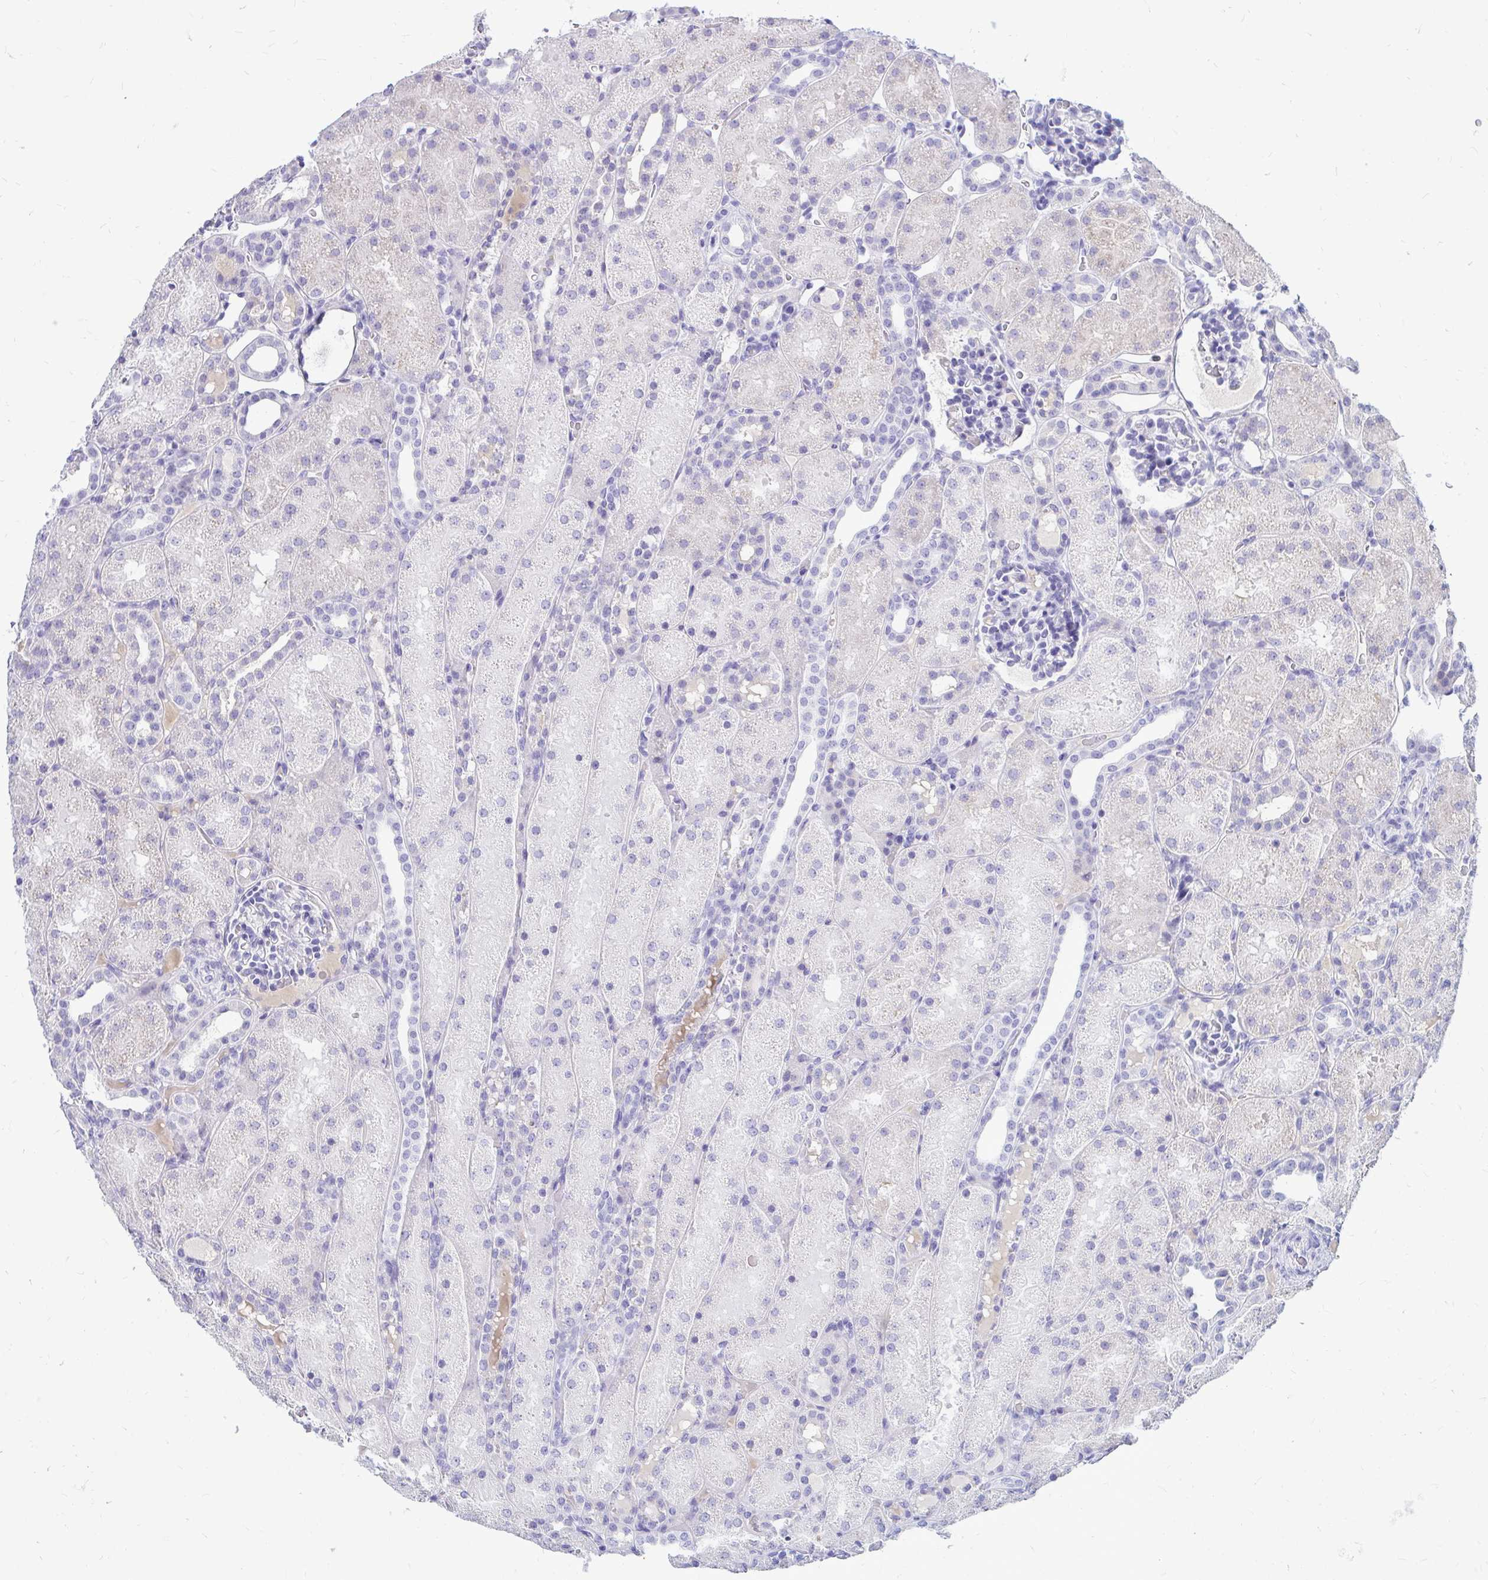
{"staining": {"intensity": "negative", "quantity": "none", "location": "none"}, "tissue": "kidney", "cell_type": "Cells in glomeruli", "image_type": "normal", "snomed": [{"axis": "morphology", "description": "Normal tissue, NOS"}, {"axis": "topography", "description": "Kidney"}], "caption": "The photomicrograph reveals no significant staining in cells in glomeruli of kidney. (DAB (3,3'-diaminobenzidine) immunohistochemistry (IHC), high magnification).", "gene": "NANOGNB", "patient": {"sex": "male", "age": 2}}